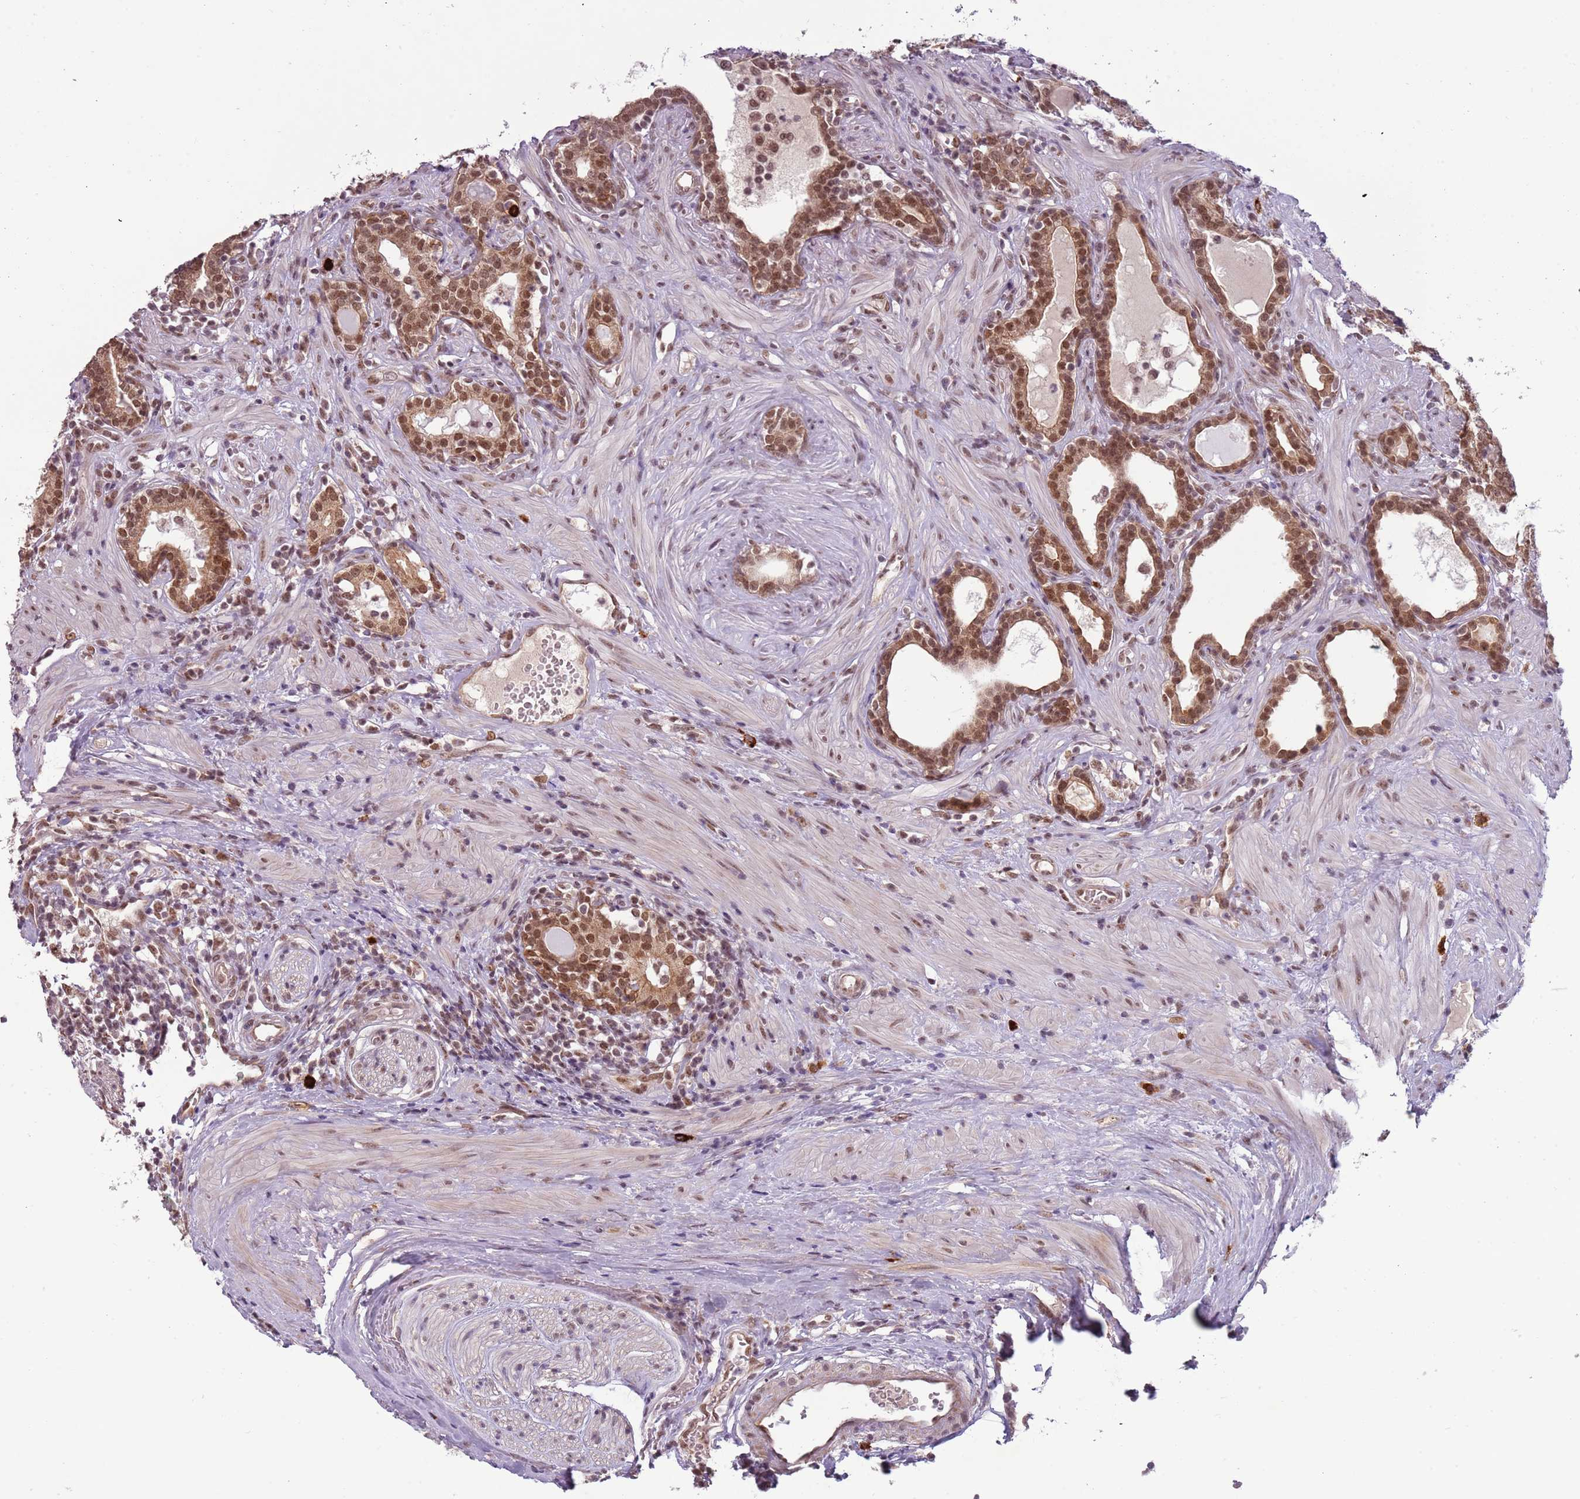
{"staining": {"intensity": "moderate", "quantity": ">75%", "location": "nuclear"}, "tissue": "prostate cancer", "cell_type": "Tumor cells", "image_type": "cancer", "snomed": [{"axis": "morphology", "description": "Adenocarcinoma, High grade"}, {"axis": "topography", "description": "Prostate"}], "caption": "Brown immunohistochemical staining in prostate high-grade adenocarcinoma exhibits moderate nuclear positivity in about >75% of tumor cells.", "gene": "FAM120AOS", "patient": {"sex": "male", "age": 67}}